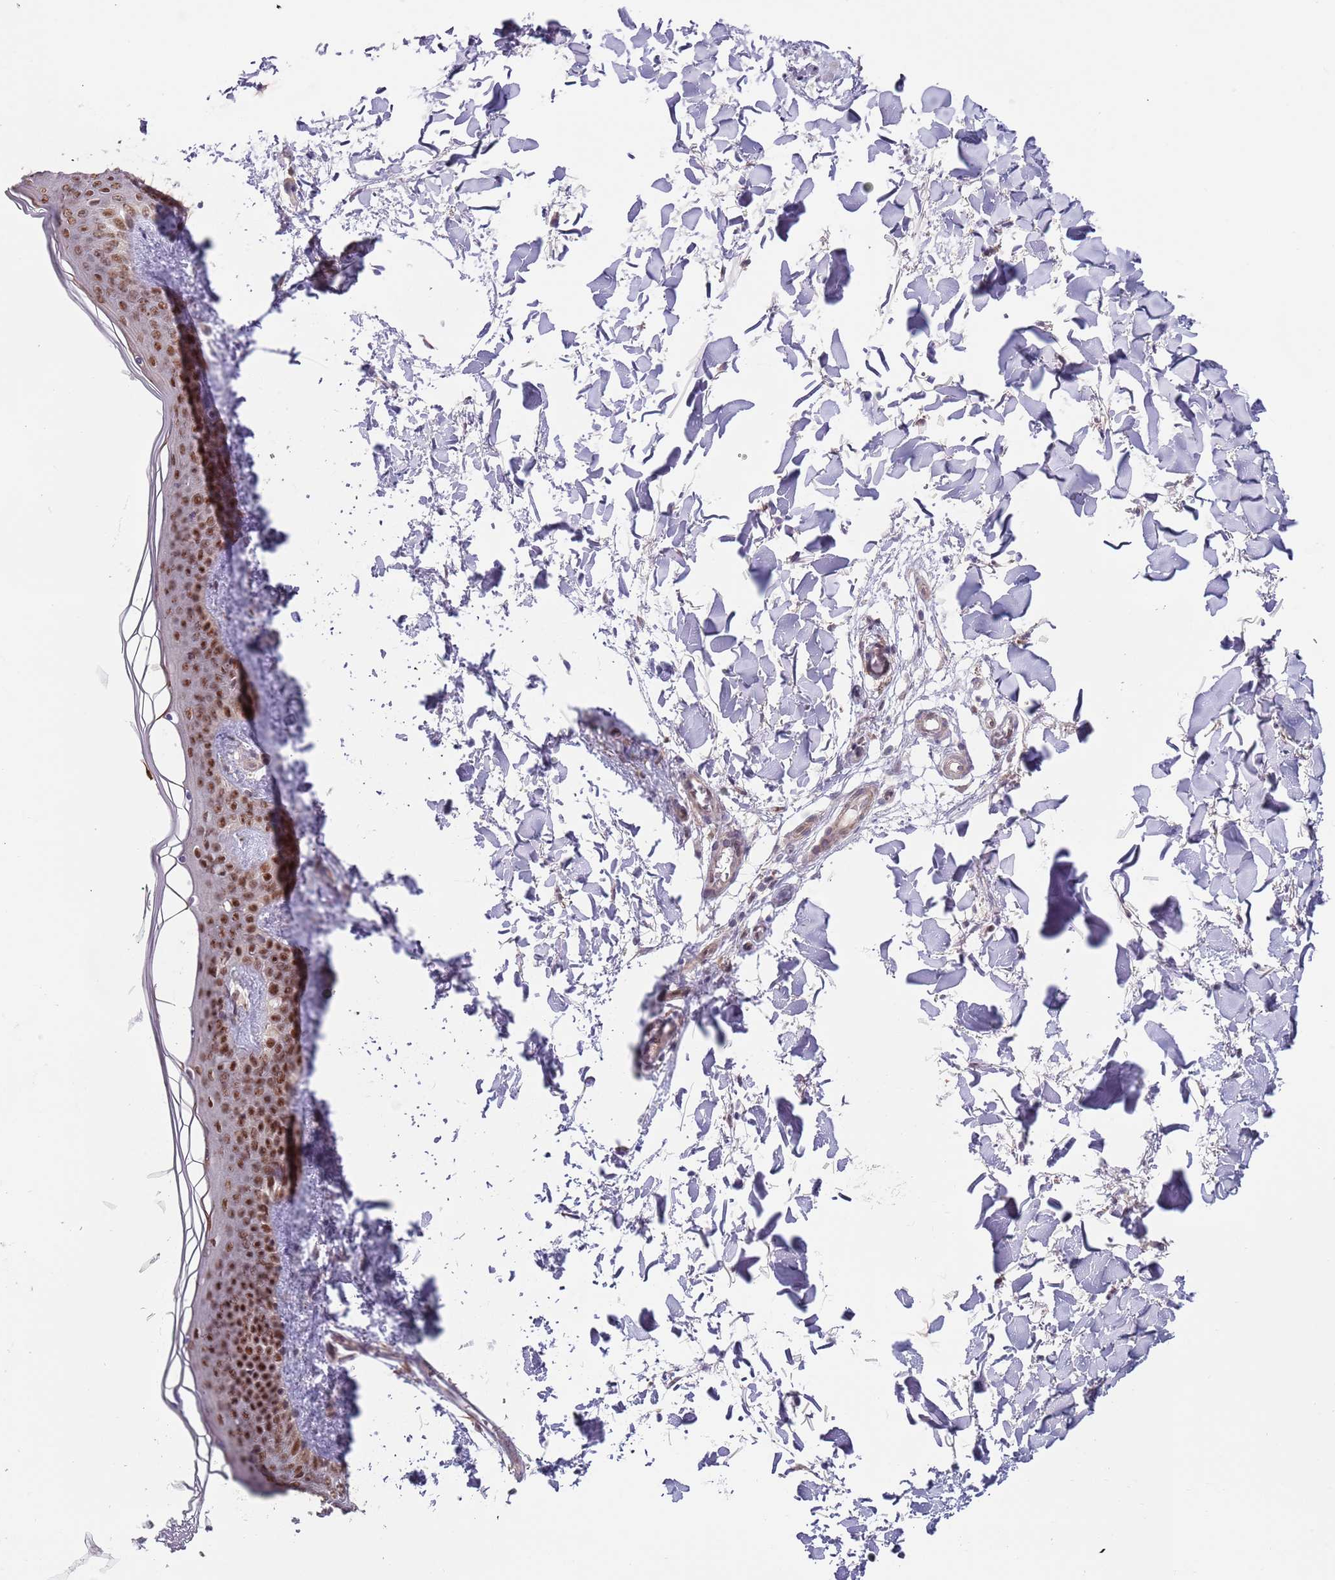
{"staining": {"intensity": "weak", "quantity": ">75%", "location": "nuclear"}, "tissue": "skin", "cell_type": "Fibroblasts", "image_type": "normal", "snomed": [{"axis": "morphology", "description": "Normal tissue, NOS"}, {"axis": "topography", "description": "Skin"}], "caption": "This photomicrograph shows immunohistochemistry staining of normal human skin, with low weak nuclear expression in approximately >75% of fibroblasts.", "gene": "RMND5B", "patient": {"sex": "female", "age": 34}}